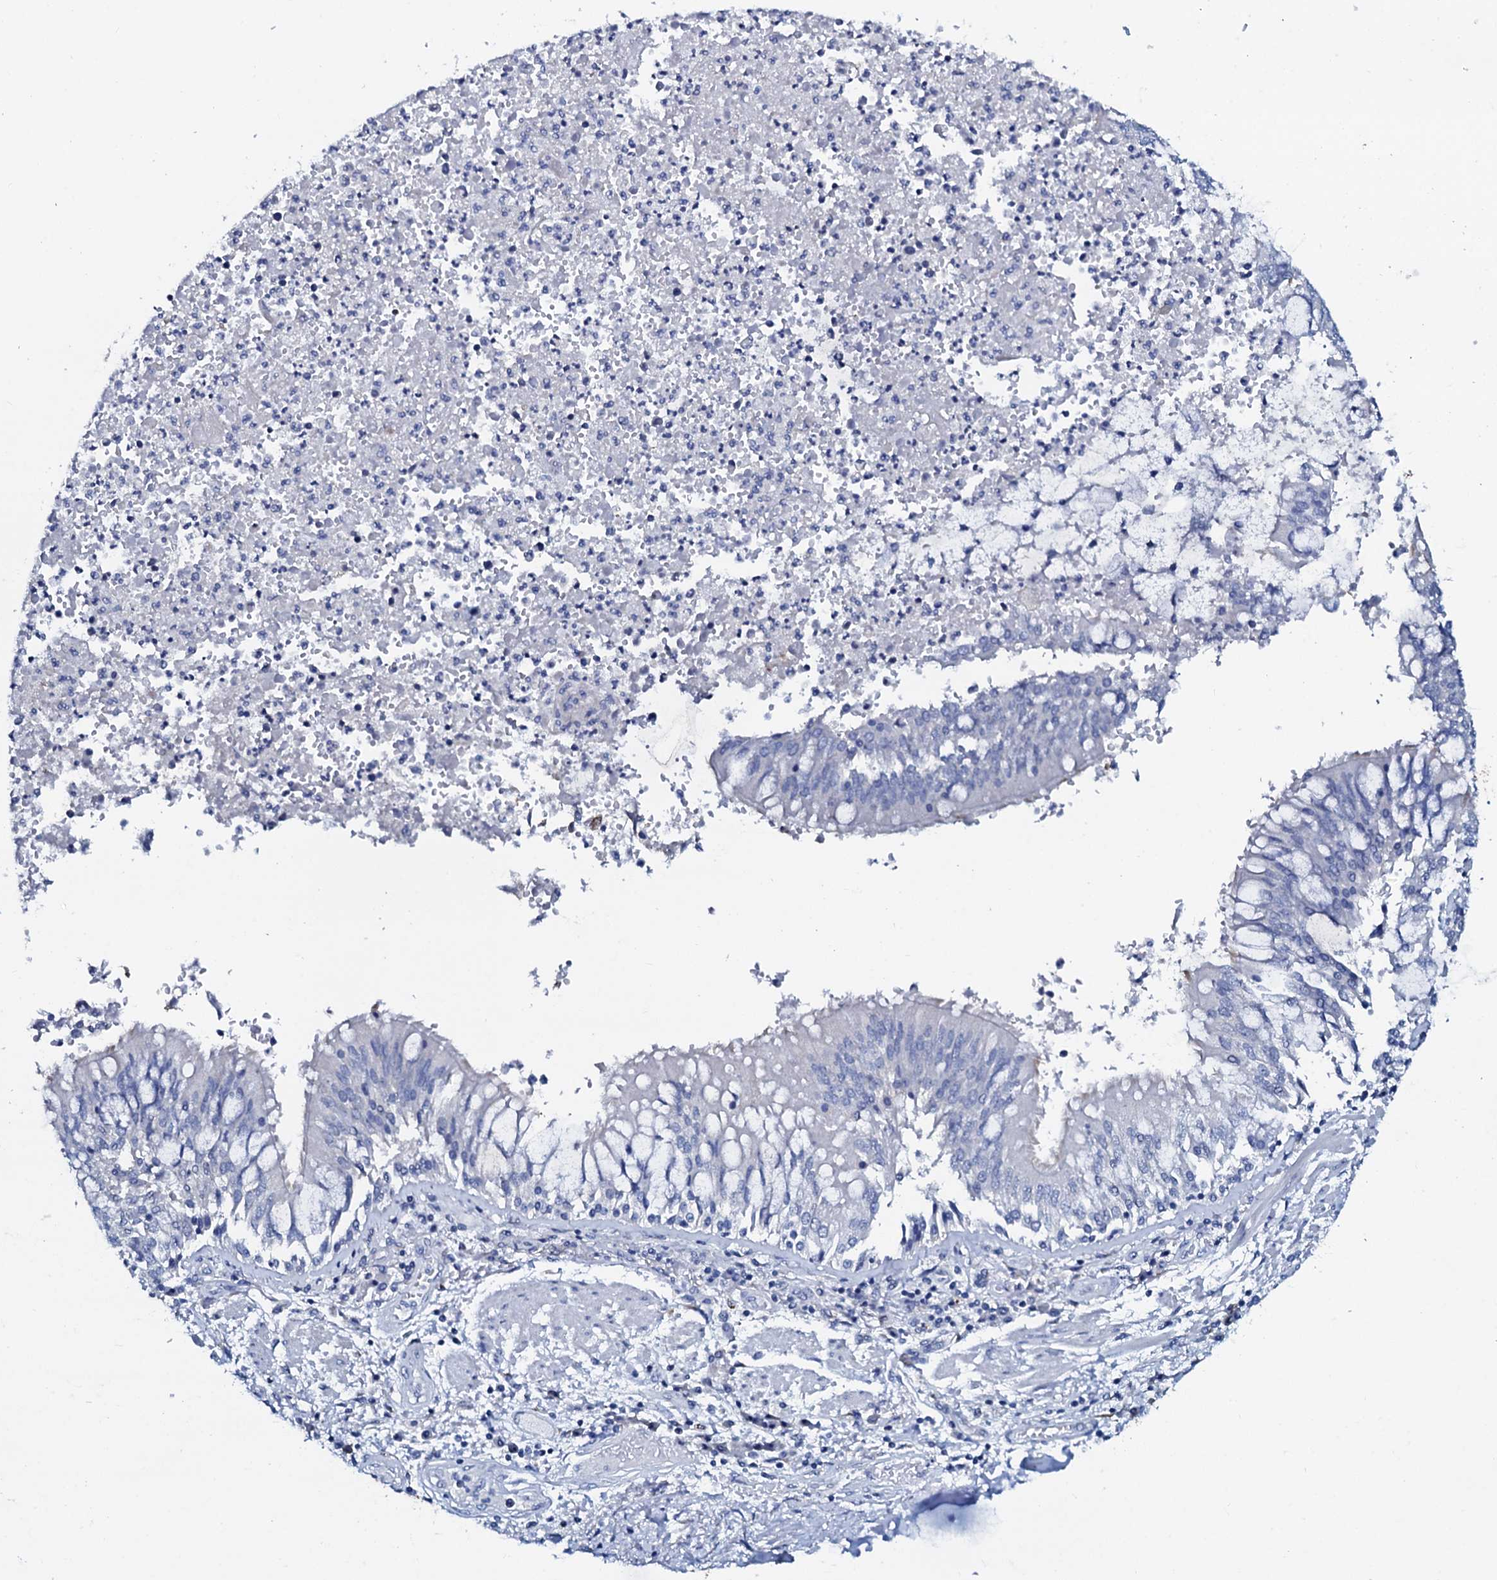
{"staining": {"intensity": "negative", "quantity": "none", "location": "none"}, "tissue": "adipose tissue", "cell_type": "Adipocytes", "image_type": "normal", "snomed": [{"axis": "morphology", "description": "Normal tissue, NOS"}, {"axis": "topography", "description": "Cartilage tissue"}, {"axis": "topography", "description": "Bronchus"}, {"axis": "topography", "description": "Lung"}, {"axis": "topography", "description": "Peripheral nerve tissue"}], "caption": "This is an immunohistochemistry photomicrograph of unremarkable human adipose tissue. There is no staining in adipocytes.", "gene": "AMER2", "patient": {"sex": "female", "age": 49}}